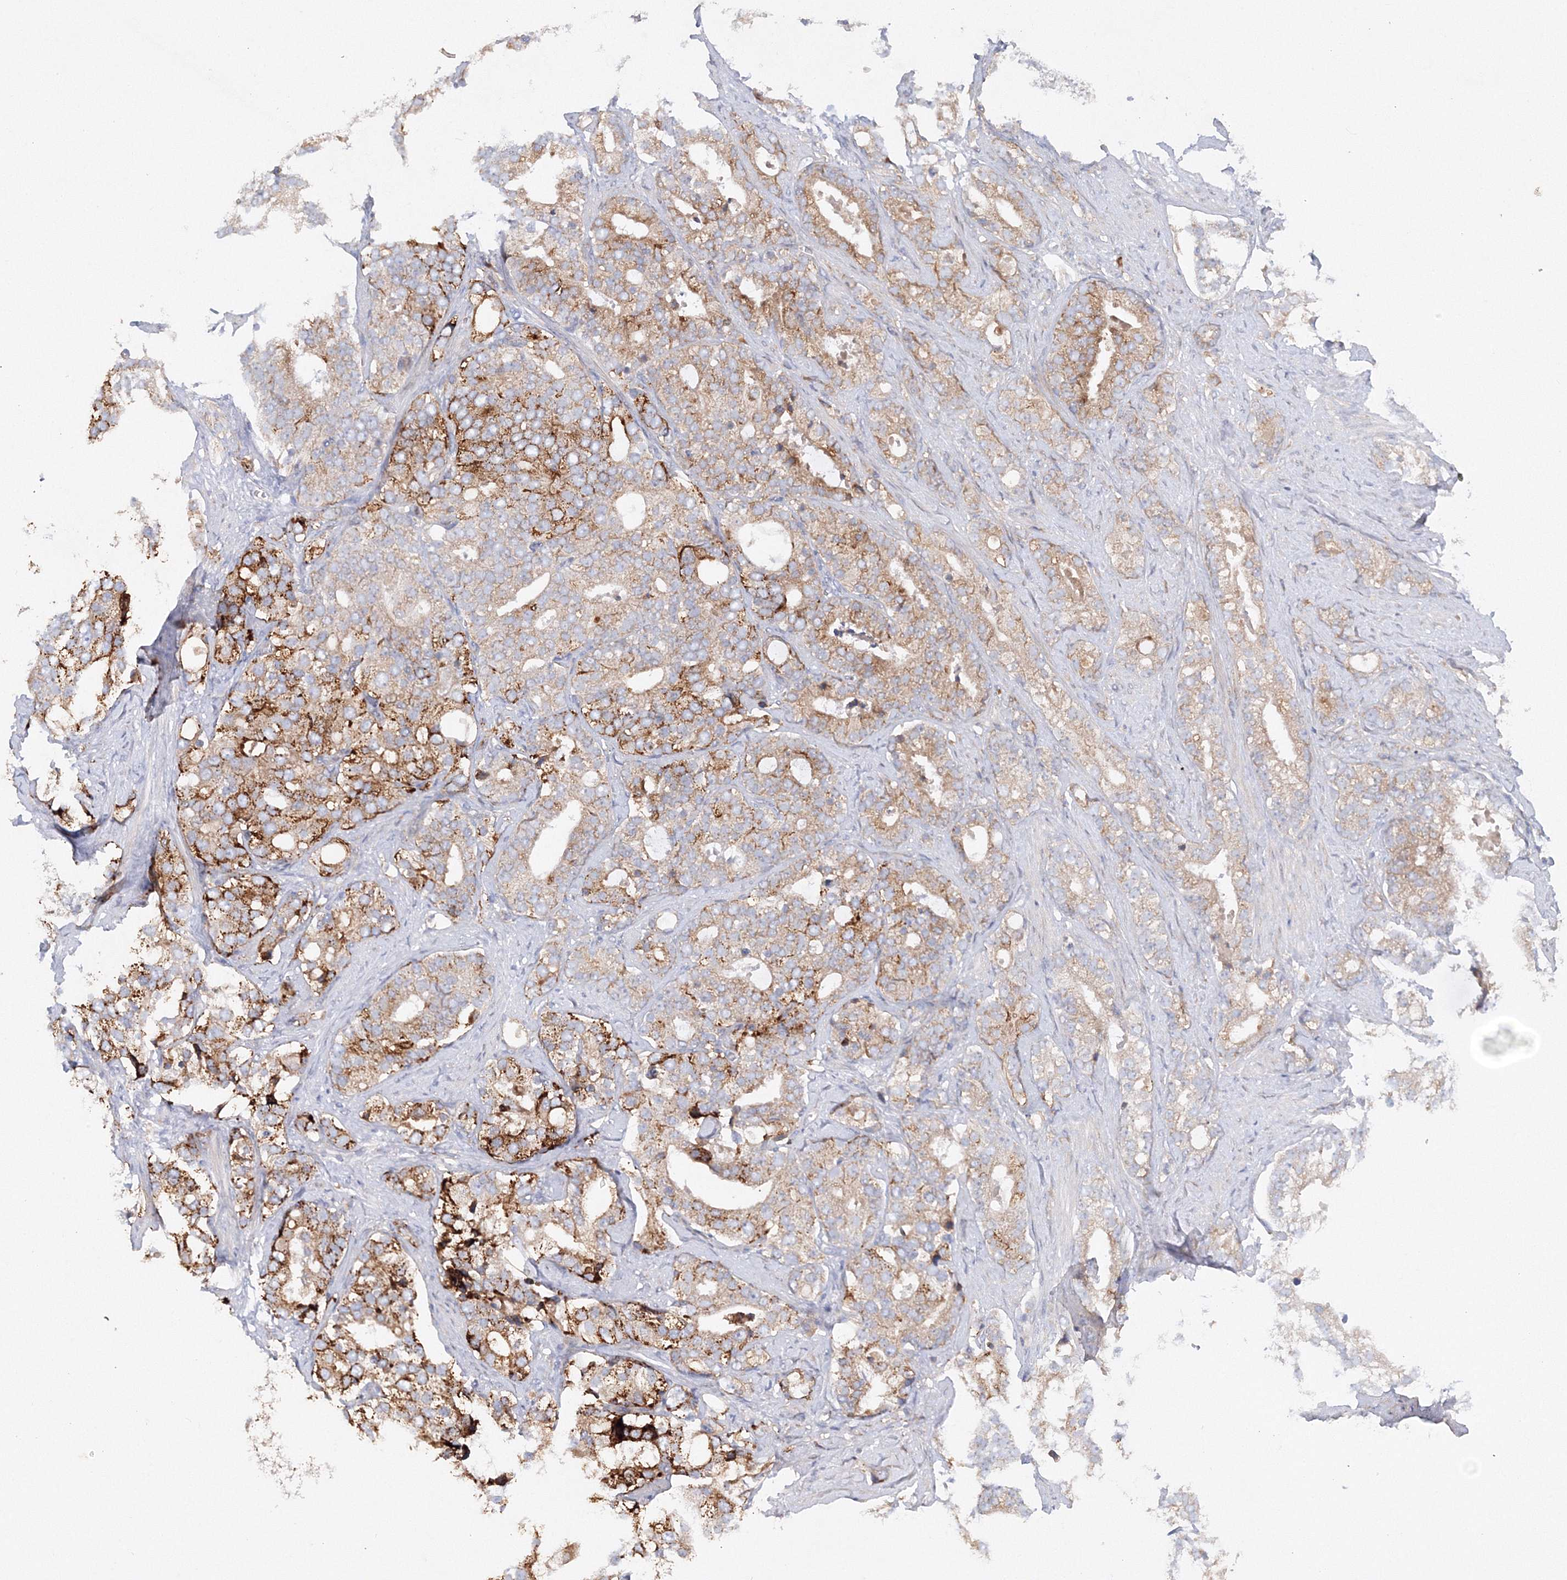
{"staining": {"intensity": "moderate", "quantity": ">75%", "location": "cytoplasmic/membranous"}, "tissue": "prostate cancer", "cell_type": "Tumor cells", "image_type": "cancer", "snomed": [{"axis": "morphology", "description": "Adenocarcinoma, High grade"}, {"axis": "topography", "description": "Prostate and seminal vesicle, NOS"}], "caption": "Prostate cancer (high-grade adenocarcinoma) was stained to show a protein in brown. There is medium levels of moderate cytoplasmic/membranous positivity in approximately >75% of tumor cells.", "gene": "SLC36A1", "patient": {"sex": "male", "age": 67}}